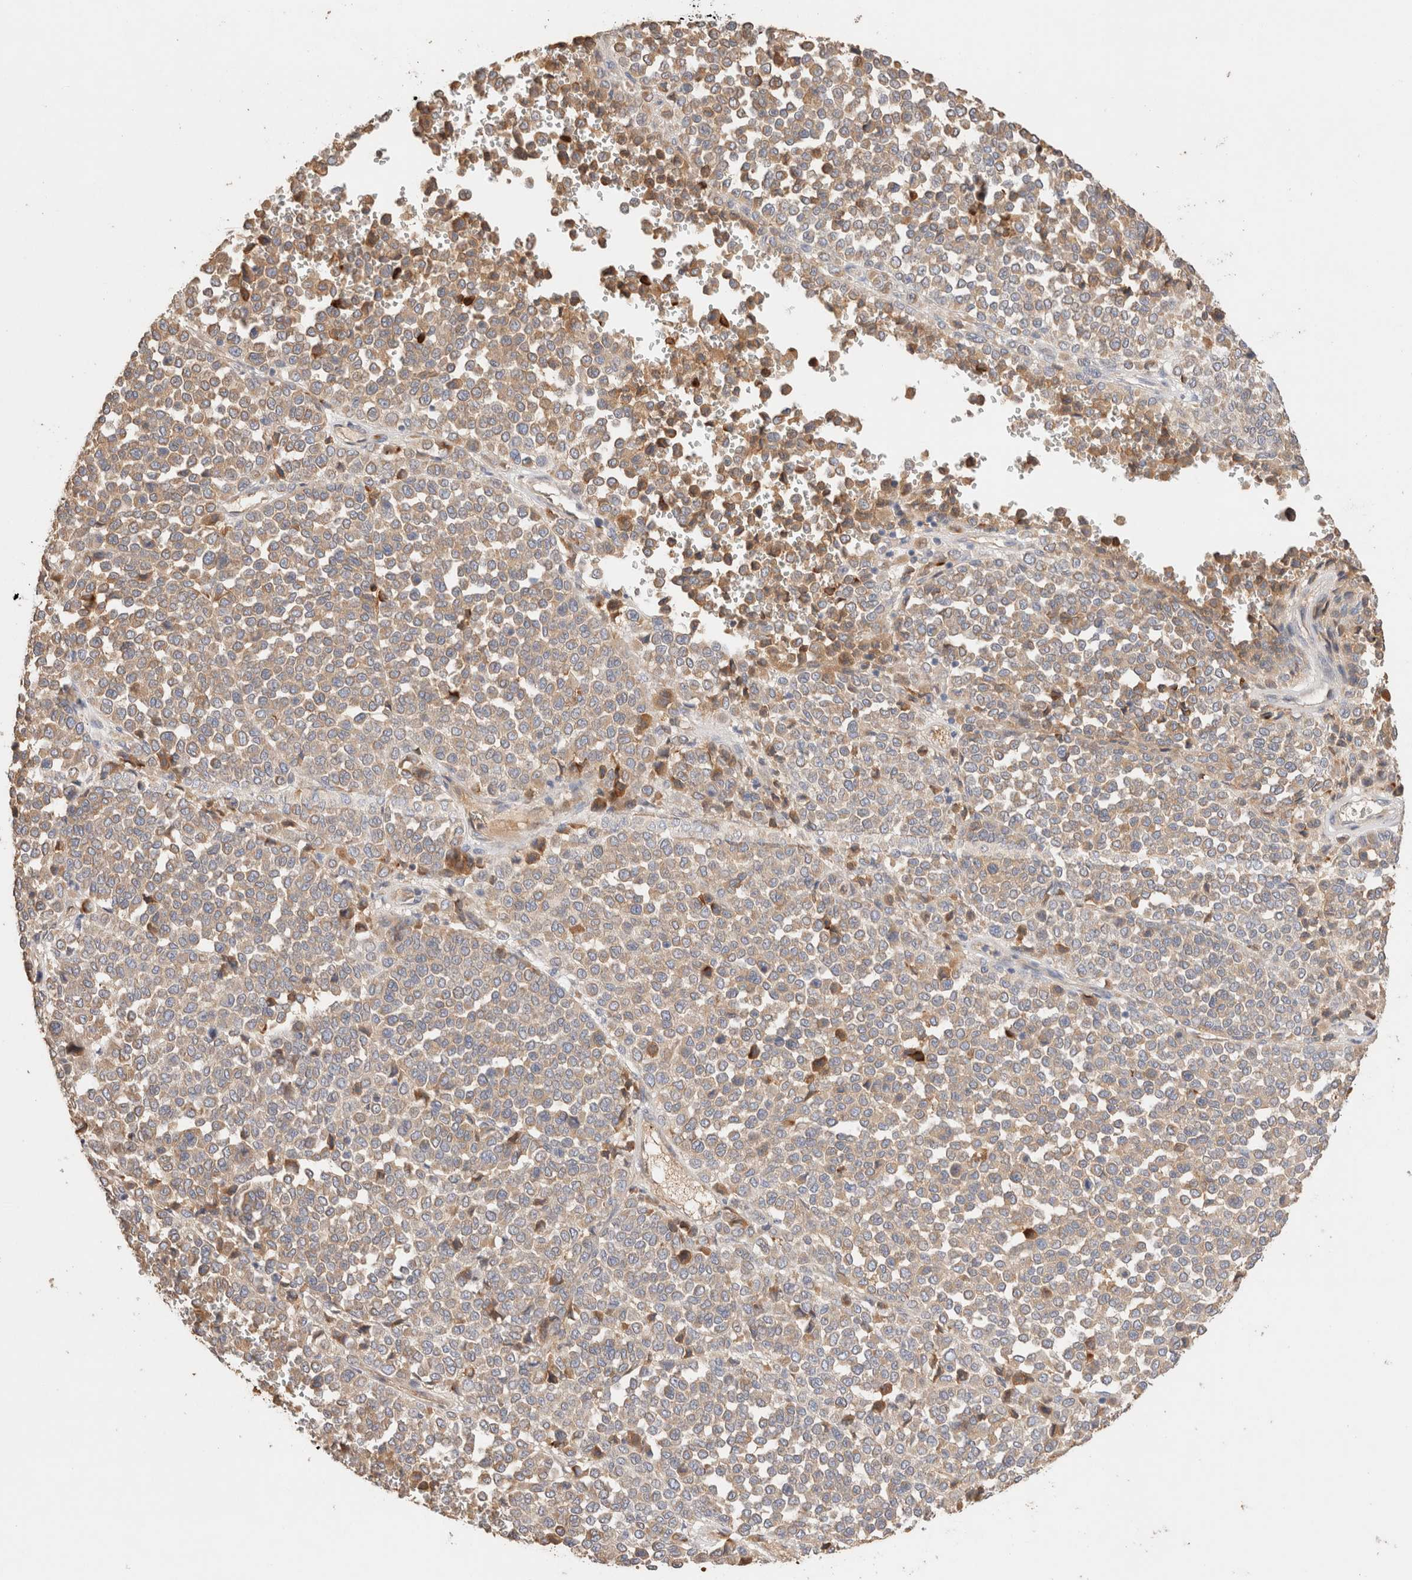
{"staining": {"intensity": "weak", "quantity": "<25%", "location": "cytoplasmic/membranous"}, "tissue": "melanoma", "cell_type": "Tumor cells", "image_type": "cancer", "snomed": [{"axis": "morphology", "description": "Malignant melanoma, Metastatic site"}, {"axis": "topography", "description": "Pancreas"}], "caption": "Immunohistochemistry micrograph of malignant melanoma (metastatic site) stained for a protein (brown), which shows no staining in tumor cells. (Stains: DAB (3,3'-diaminobenzidine) IHC with hematoxylin counter stain, Microscopy: brightfield microscopy at high magnification).", "gene": "PROS1", "patient": {"sex": "female", "age": 30}}